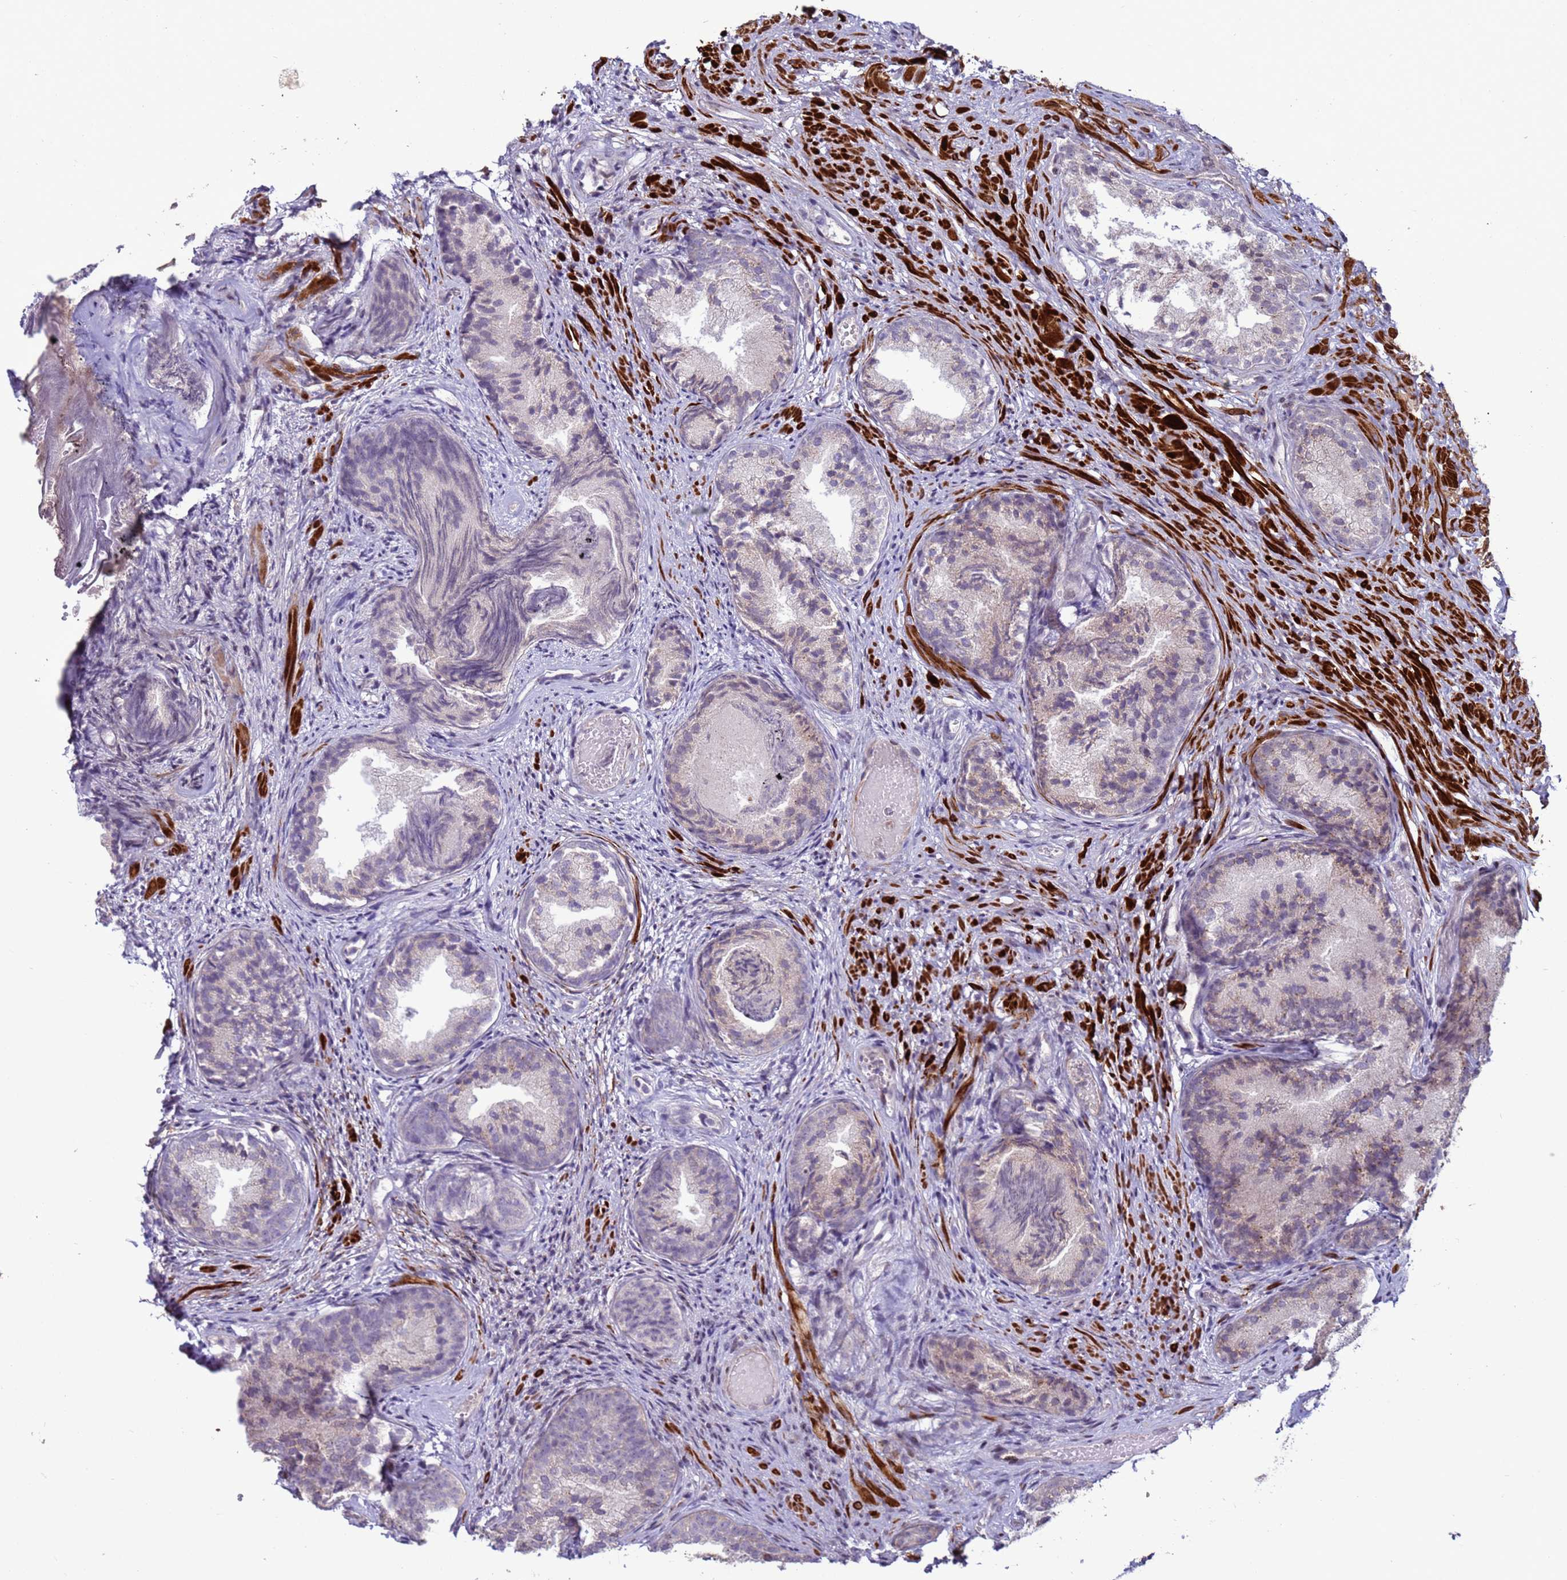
{"staining": {"intensity": "weak", "quantity": "25%-75%", "location": "cytoplasmic/membranous"}, "tissue": "prostate", "cell_type": "Glandular cells", "image_type": "normal", "snomed": [{"axis": "morphology", "description": "Normal tissue, NOS"}, {"axis": "topography", "description": "Prostate"}], "caption": "Immunohistochemistry photomicrograph of normal prostate stained for a protein (brown), which shows low levels of weak cytoplasmic/membranous expression in approximately 25%-75% of glandular cells.", "gene": "HGH1", "patient": {"sex": "male", "age": 76}}